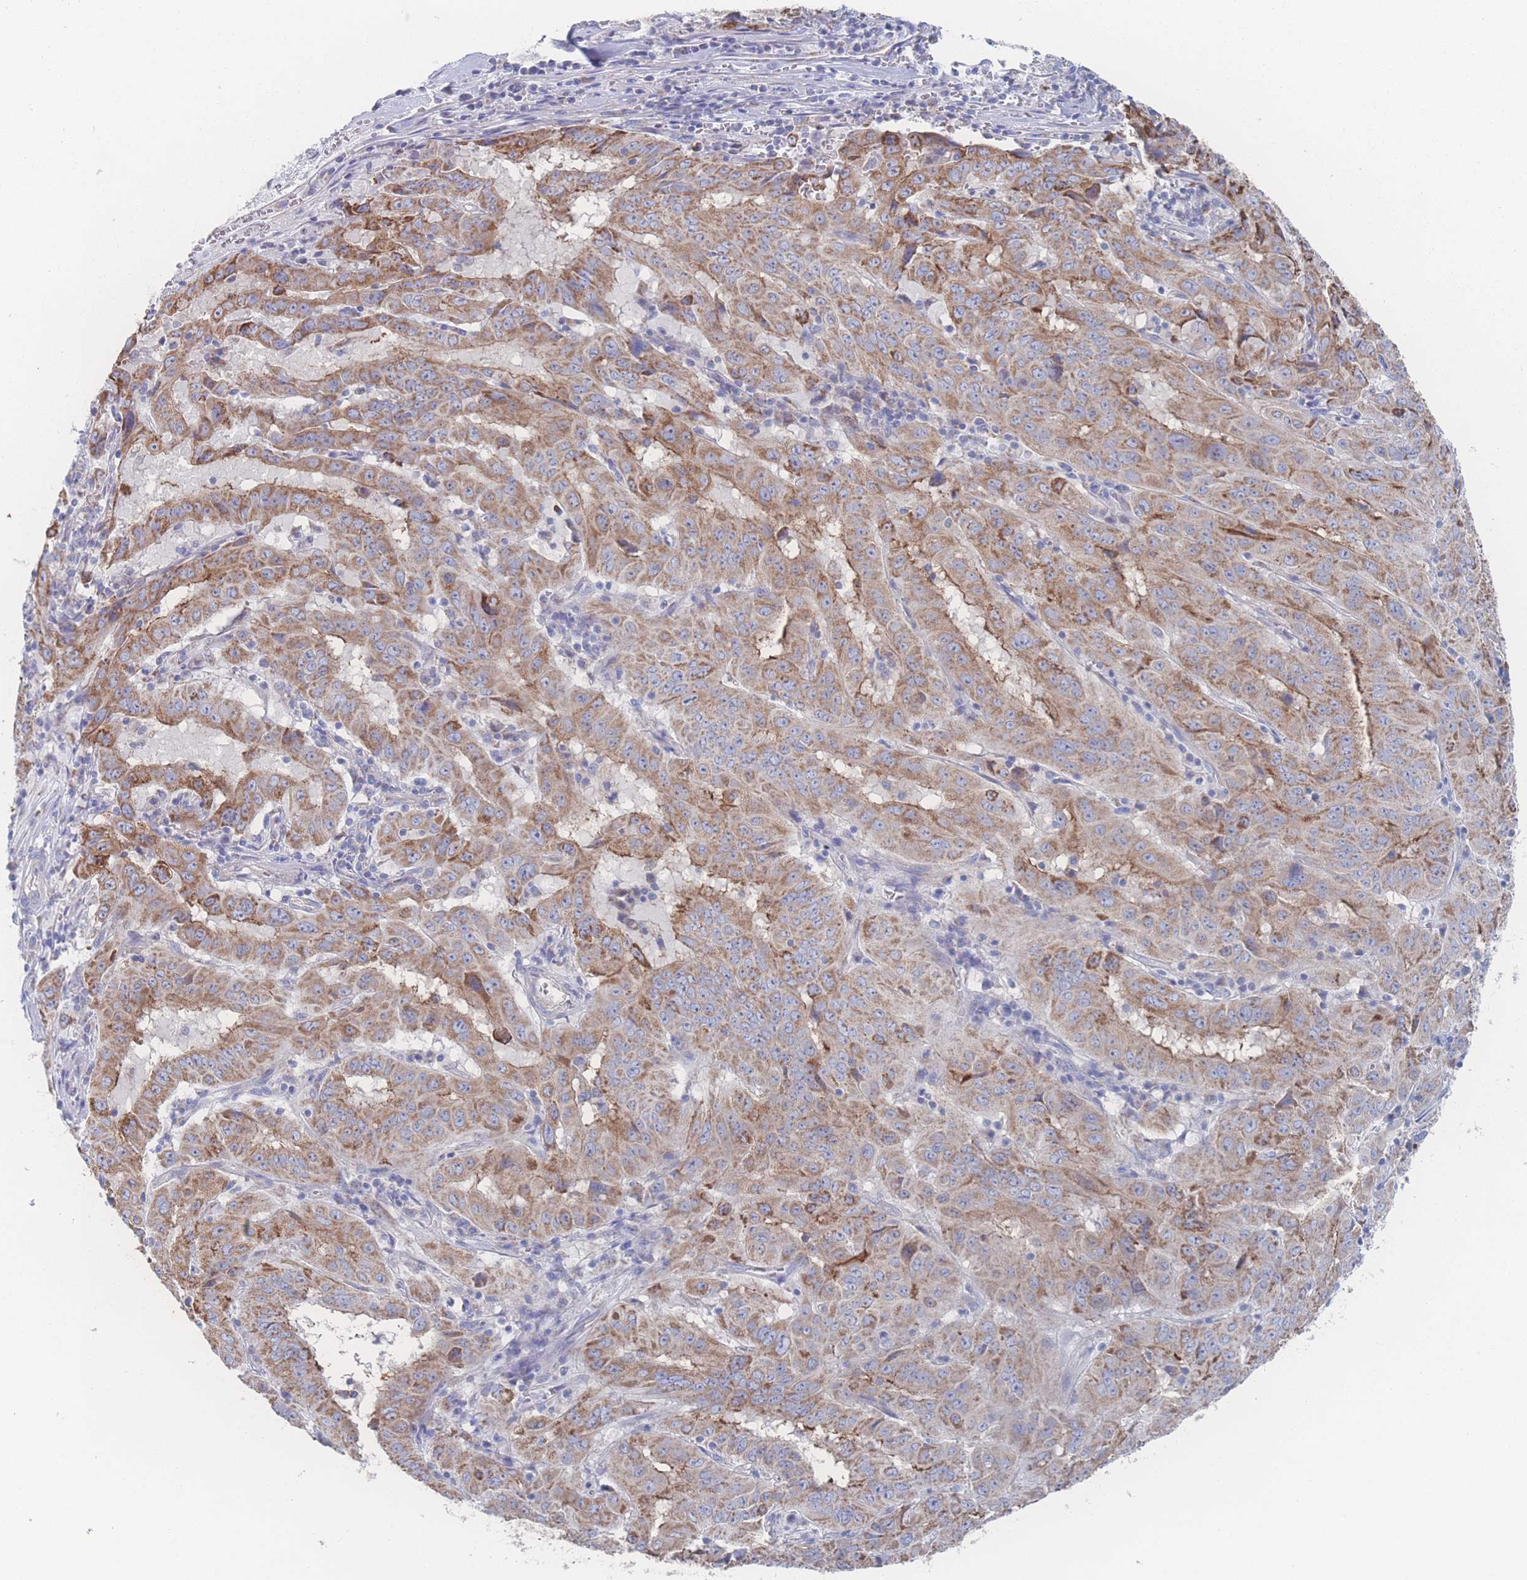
{"staining": {"intensity": "strong", "quantity": ">75%", "location": "cytoplasmic/membranous"}, "tissue": "pancreatic cancer", "cell_type": "Tumor cells", "image_type": "cancer", "snomed": [{"axis": "morphology", "description": "Adenocarcinoma, NOS"}, {"axis": "topography", "description": "Pancreas"}], "caption": "Human adenocarcinoma (pancreatic) stained with a brown dye displays strong cytoplasmic/membranous positive positivity in about >75% of tumor cells.", "gene": "SNPH", "patient": {"sex": "male", "age": 63}}